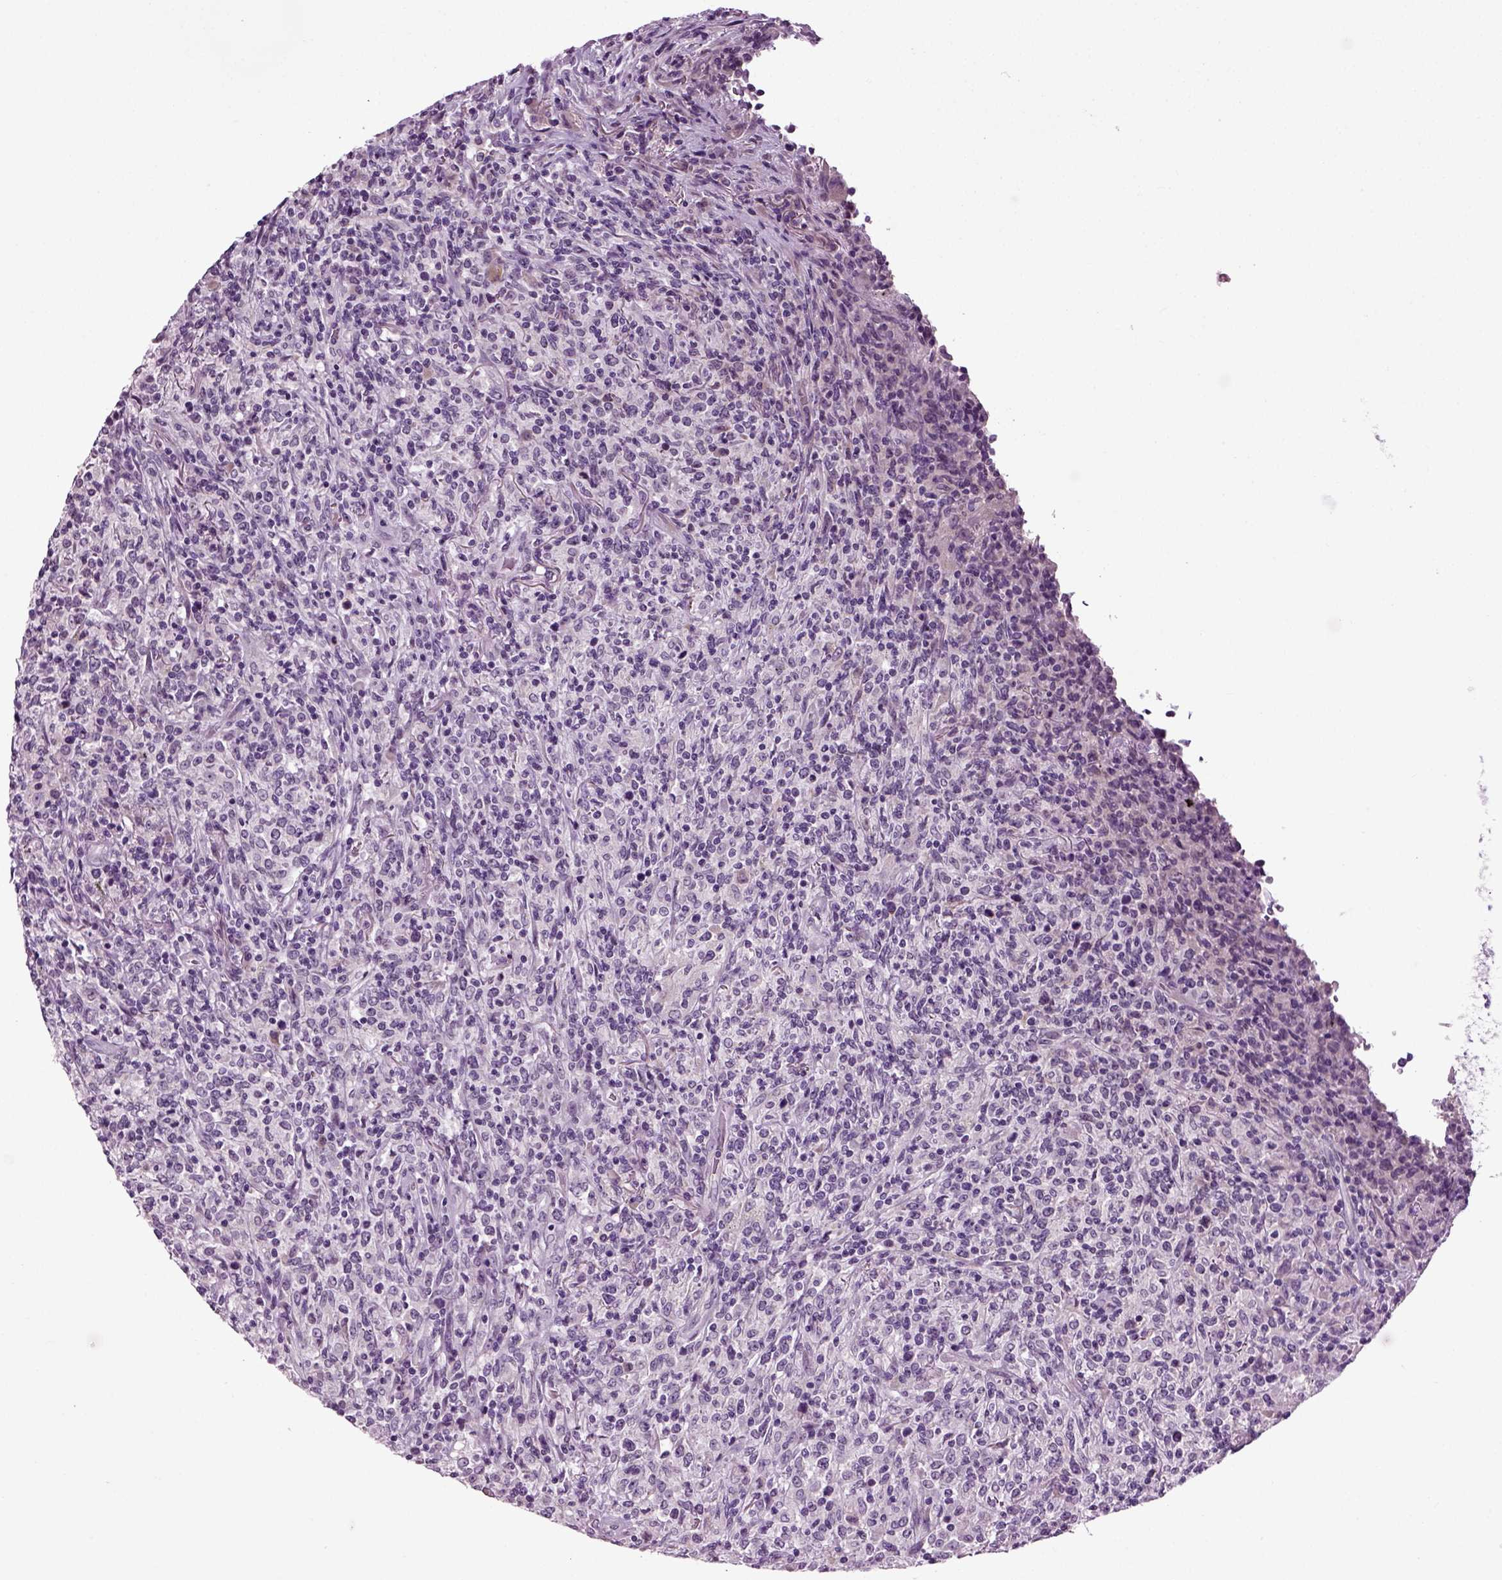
{"staining": {"intensity": "negative", "quantity": "none", "location": "none"}, "tissue": "lymphoma", "cell_type": "Tumor cells", "image_type": "cancer", "snomed": [{"axis": "morphology", "description": "Malignant lymphoma, non-Hodgkin's type, High grade"}, {"axis": "topography", "description": "Lung"}], "caption": "A histopathology image of human malignant lymphoma, non-Hodgkin's type (high-grade) is negative for staining in tumor cells.", "gene": "SPATA17", "patient": {"sex": "male", "age": 79}}